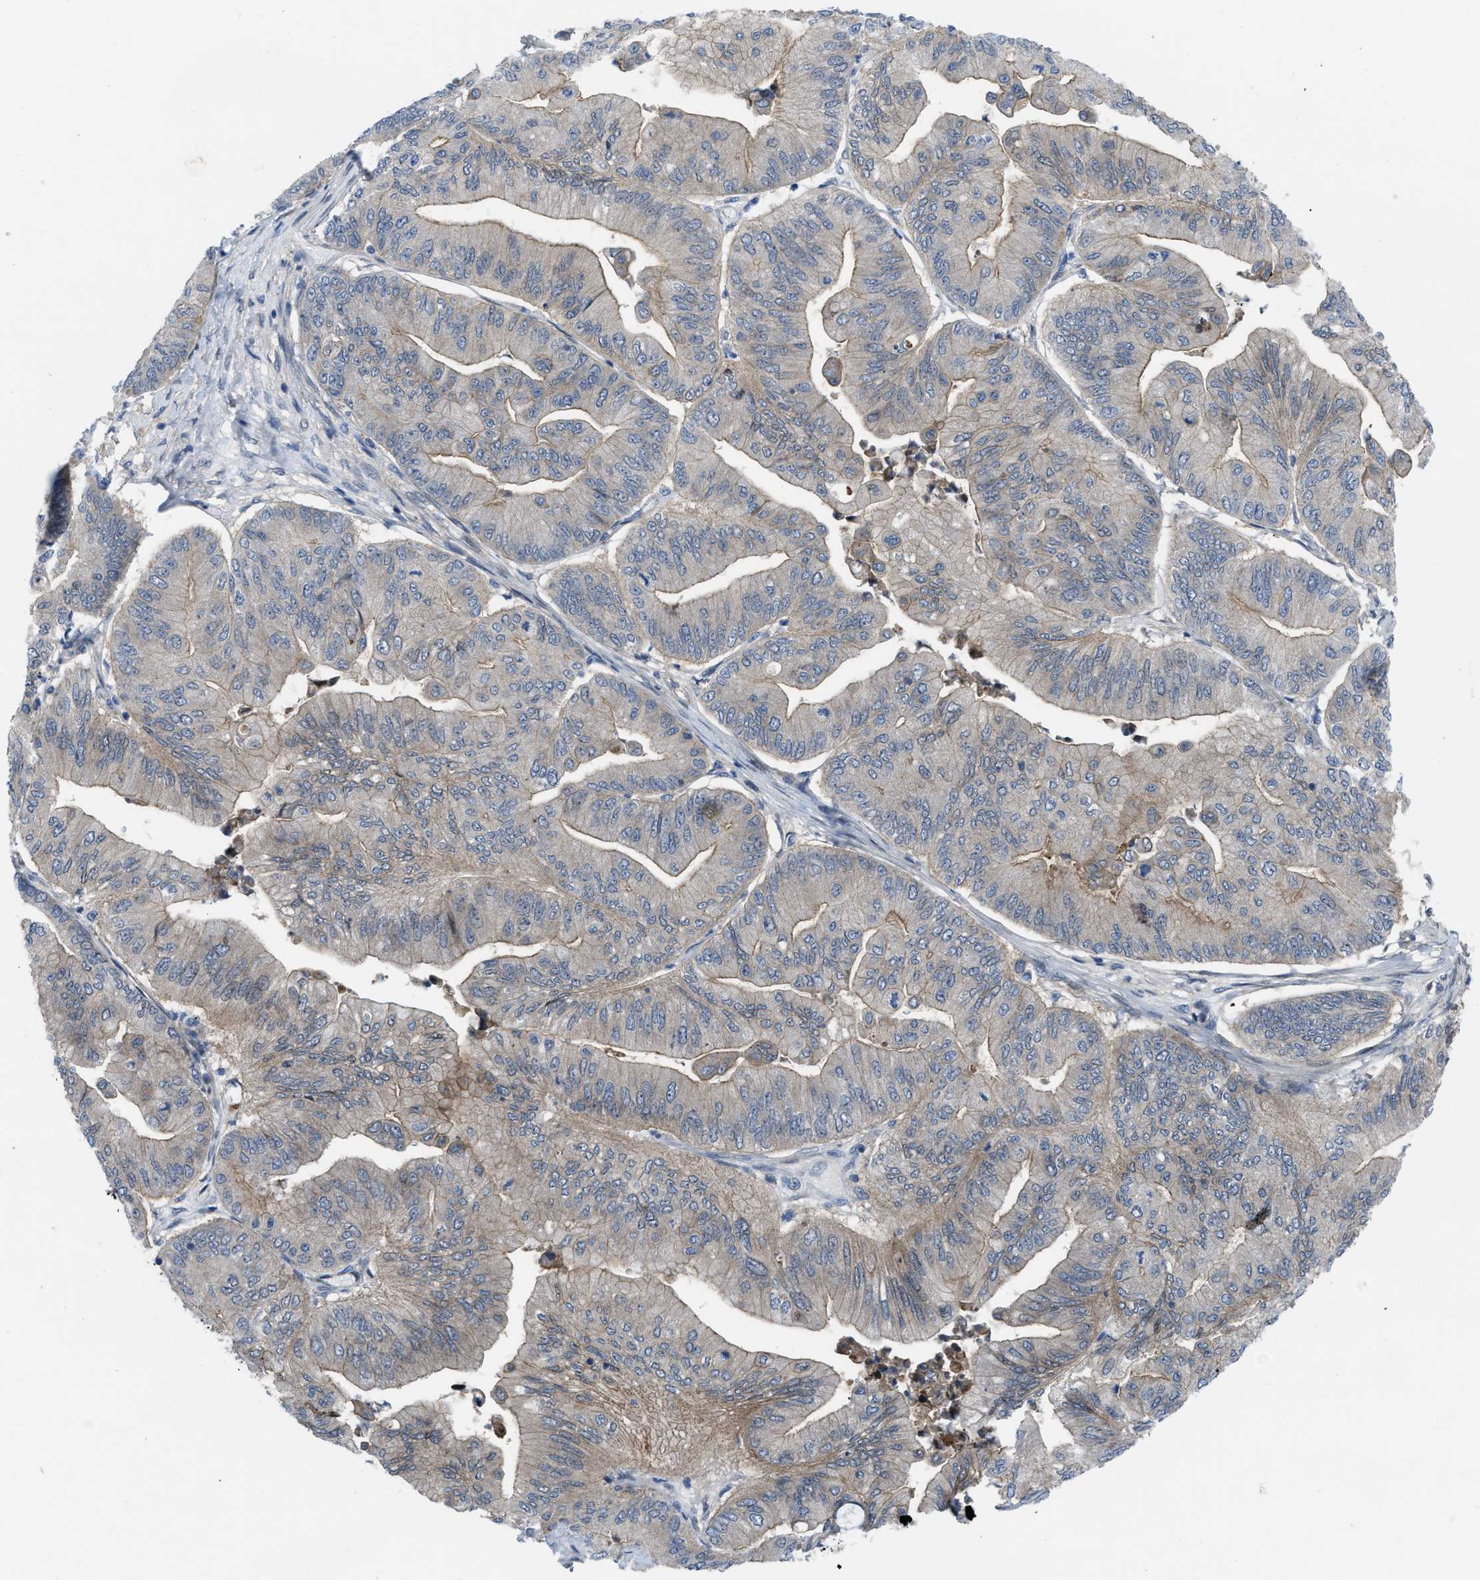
{"staining": {"intensity": "weak", "quantity": ">75%", "location": "cytoplasmic/membranous"}, "tissue": "ovarian cancer", "cell_type": "Tumor cells", "image_type": "cancer", "snomed": [{"axis": "morphology", "description": "Cystadenocarcinoma, mucinous, NOS"}, {"axis": "topography", "description": "Ovary"}], "caption": "Ovarian cancer was stained to show a protein in brown. There is low levels of weak cytoplasmic/membranous expression in about >75% of tumor cells. Immunohistochemistry (ihc) stains the protein of interest in brown and the nuclei are stained blue.", "gene": "MYO18A", "patient": {"sex": "female", "age": 61}}